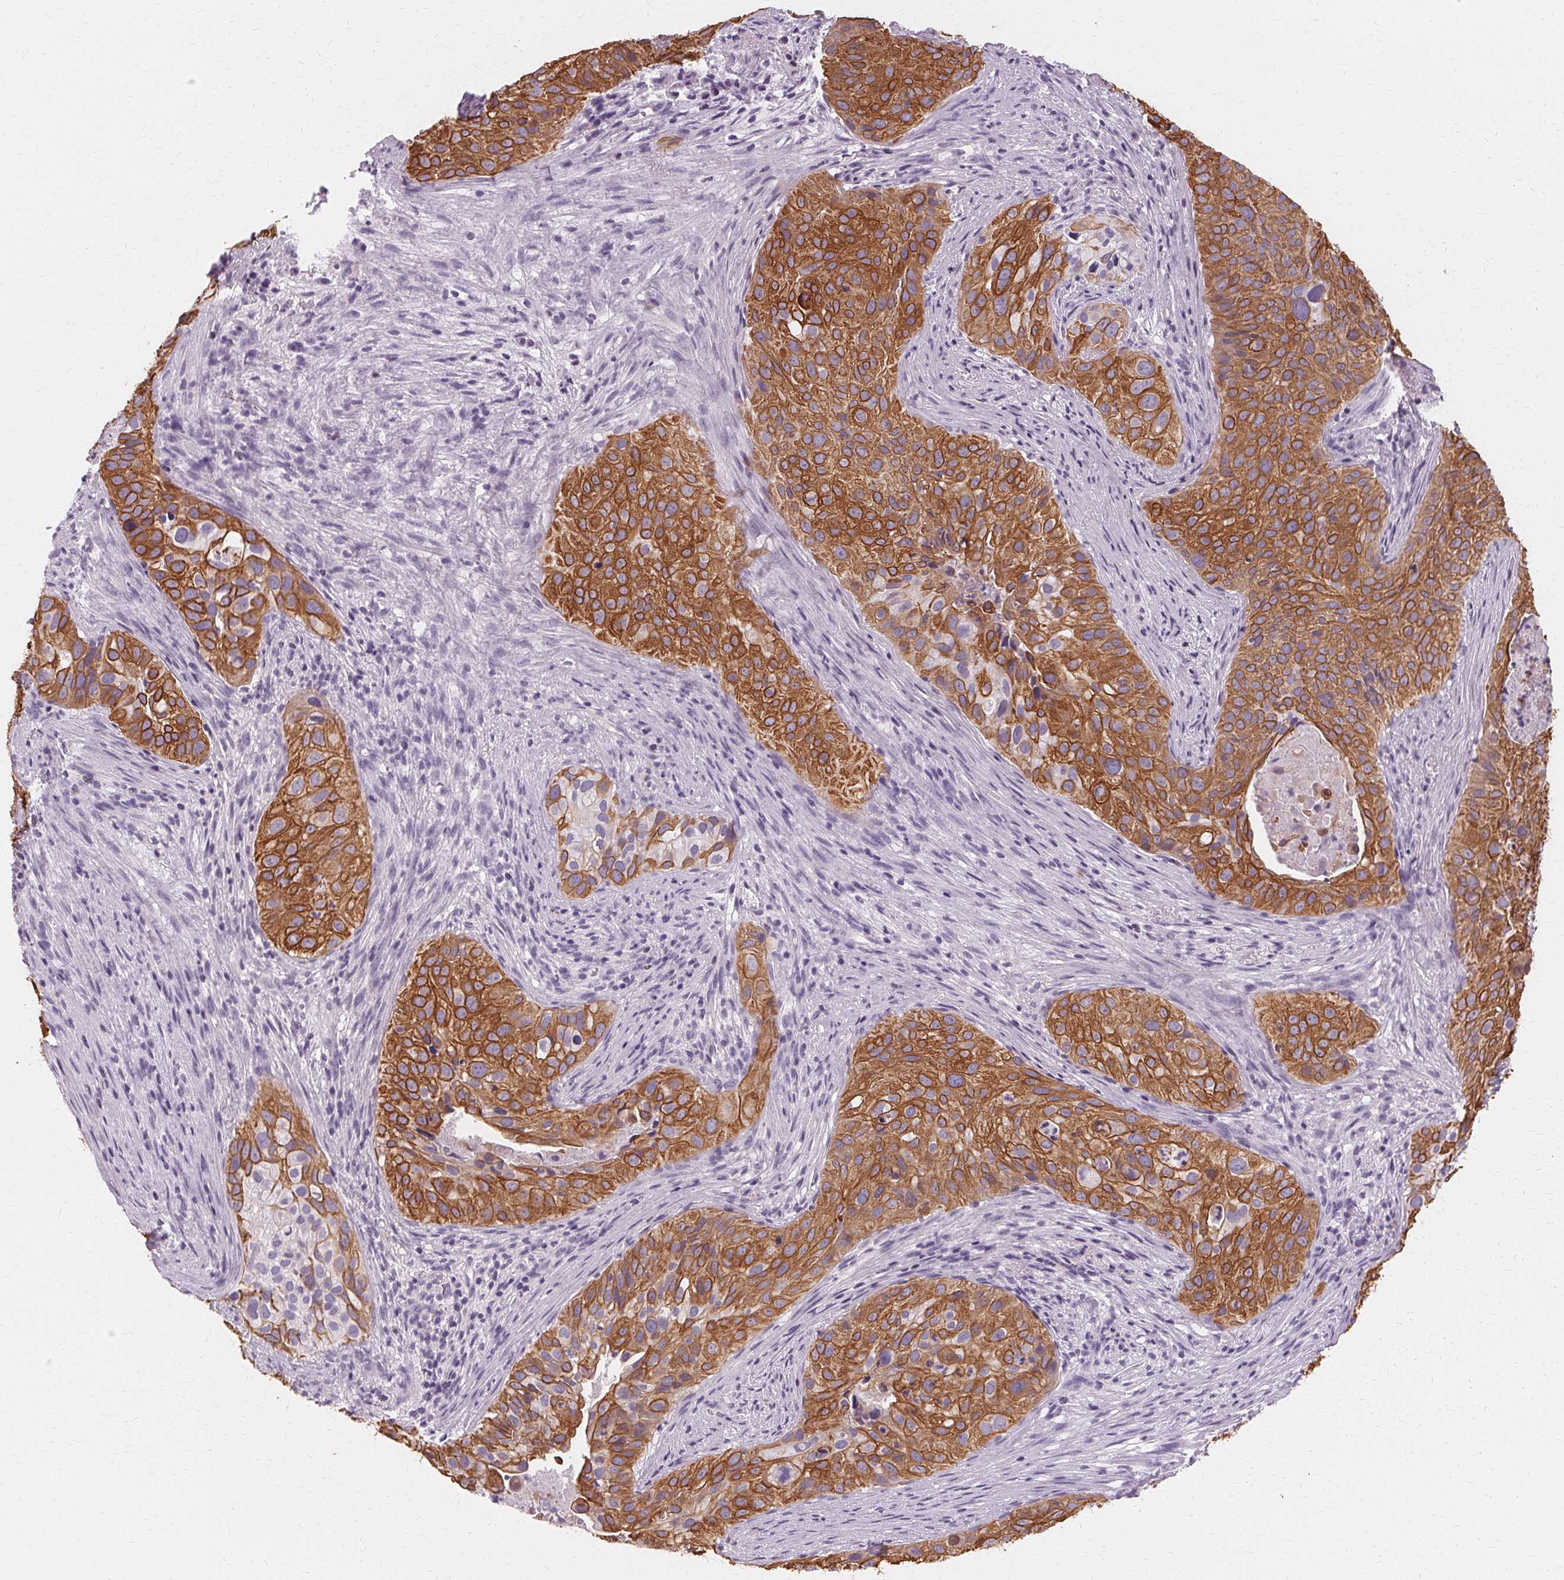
{"staining": {"intensity": "strong", "quantity": ">75%", "location": "cytoplasmic/membranous"}, "tissue": "cervical cancer", "cell_type": "Tumor cells", "image_type": "cancer", "snomed": [{"axis": "morphology", "description": "Squamous cell carcinoma, NOS"}, {"axis": "topography", "description": "Cervix"}], "caption": "Cervical squamous cell carcinoma was stained to show a protein in brown. There is high levels of strong cytoplasmic/membranous expression in about >75% of tumor cells. (DAB (3,3'-diaminobenzidine) IHC with brightfield microscopy, high magnification).", "gene": "KRT6C", "patient": {"sex": "female", "age": 38}}